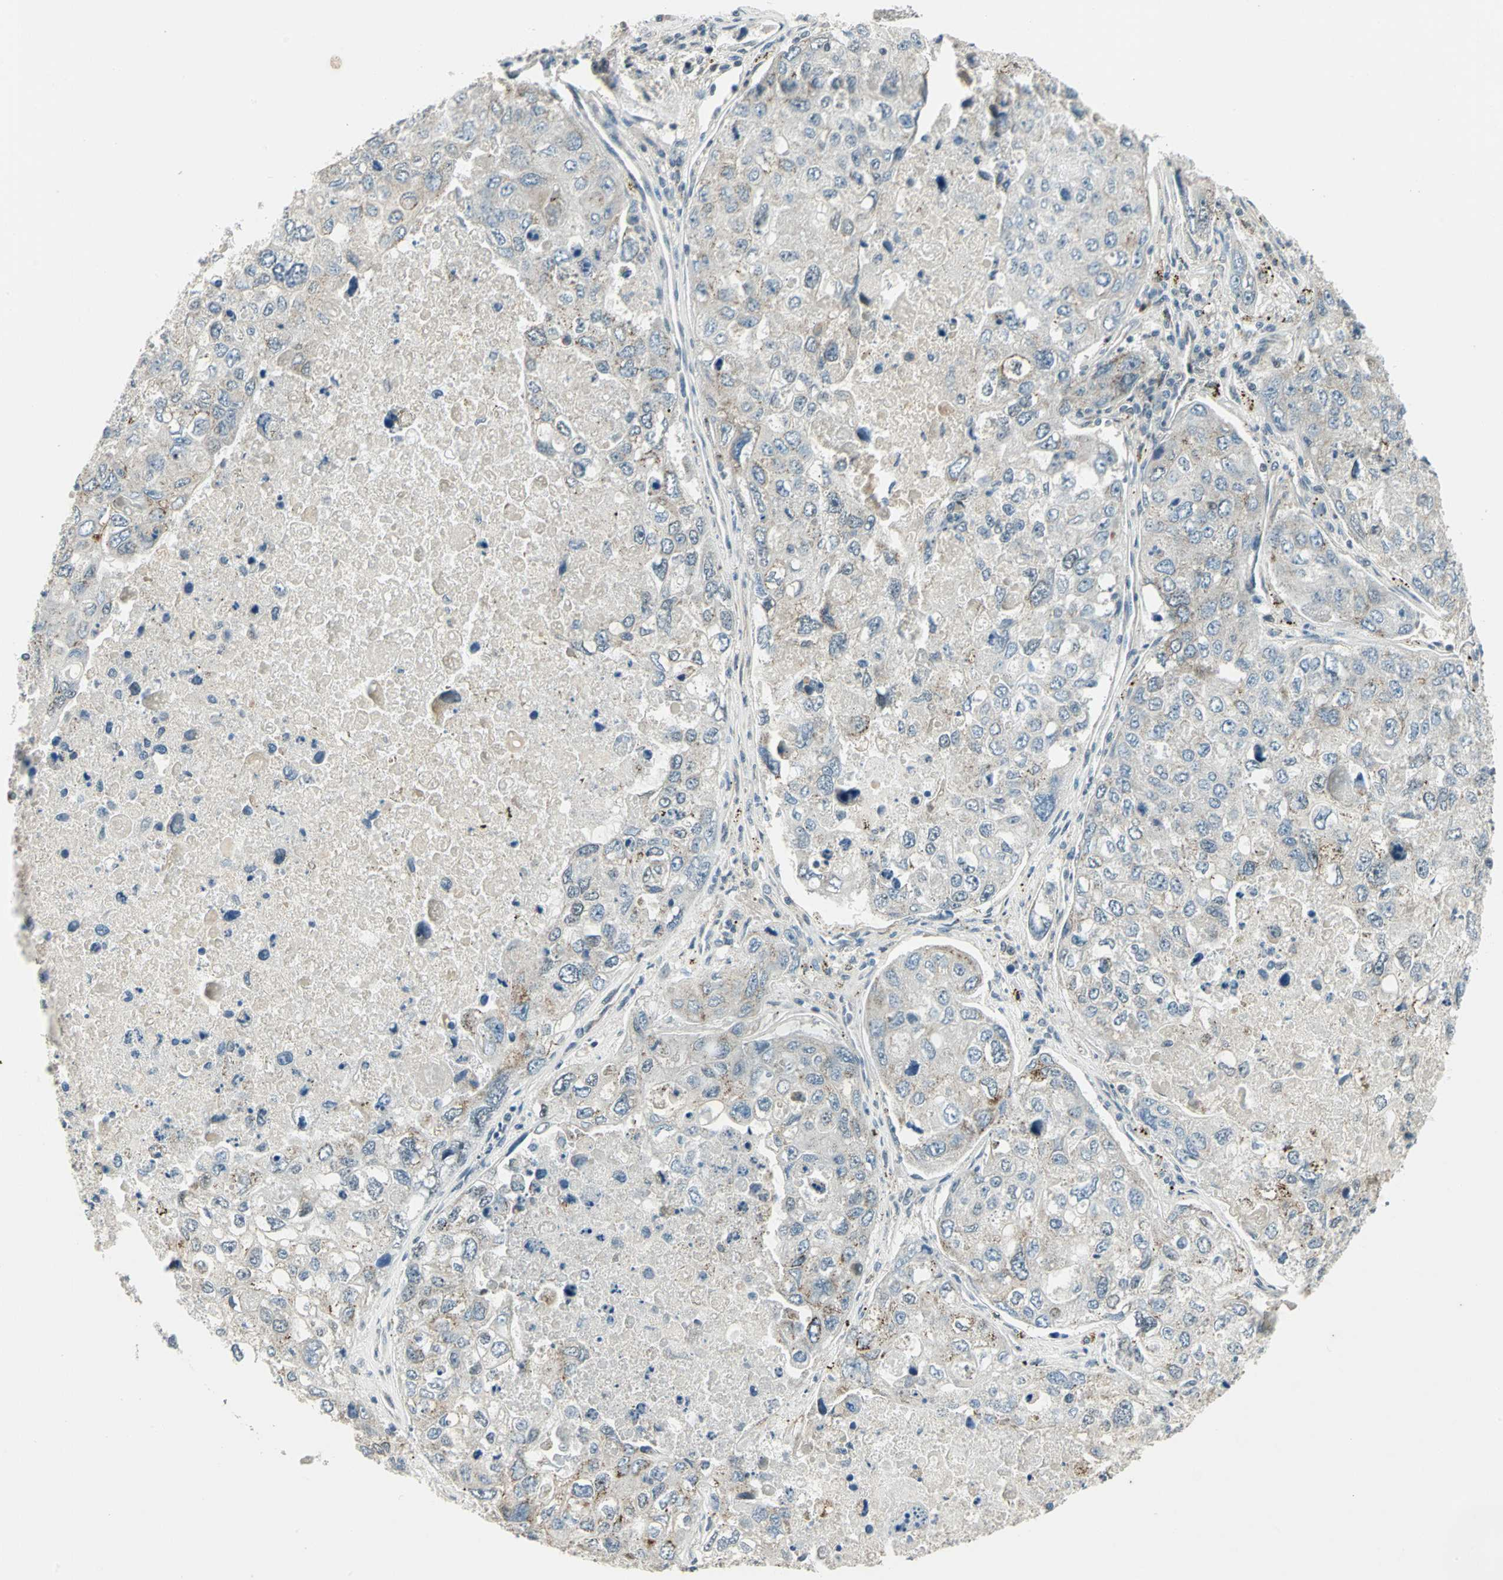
{"staining": {"intensity": "negative", "quantity": "none", "location": "none"}, "tissue": "urothelial cancer", "cell_type": "Tumor cells", "image_type": "cancer", "snomed": [{"axis": "morphology", "description": "Urothelial carcinoma, High grade"}, {"axis": "topography", "description": "Lymph node"}, {"axis": "topography", "description": "Urinary bladder"}], "caption": "Tumor cells are negative for brown protein staining in urothelial cancer. Brightfield microscopy of IHC stained with DAB (brown) and hematoxylin (blue), captured at high magnification.", "gene": "RAD17", "patient": {"sex": "male", "age": 51}}